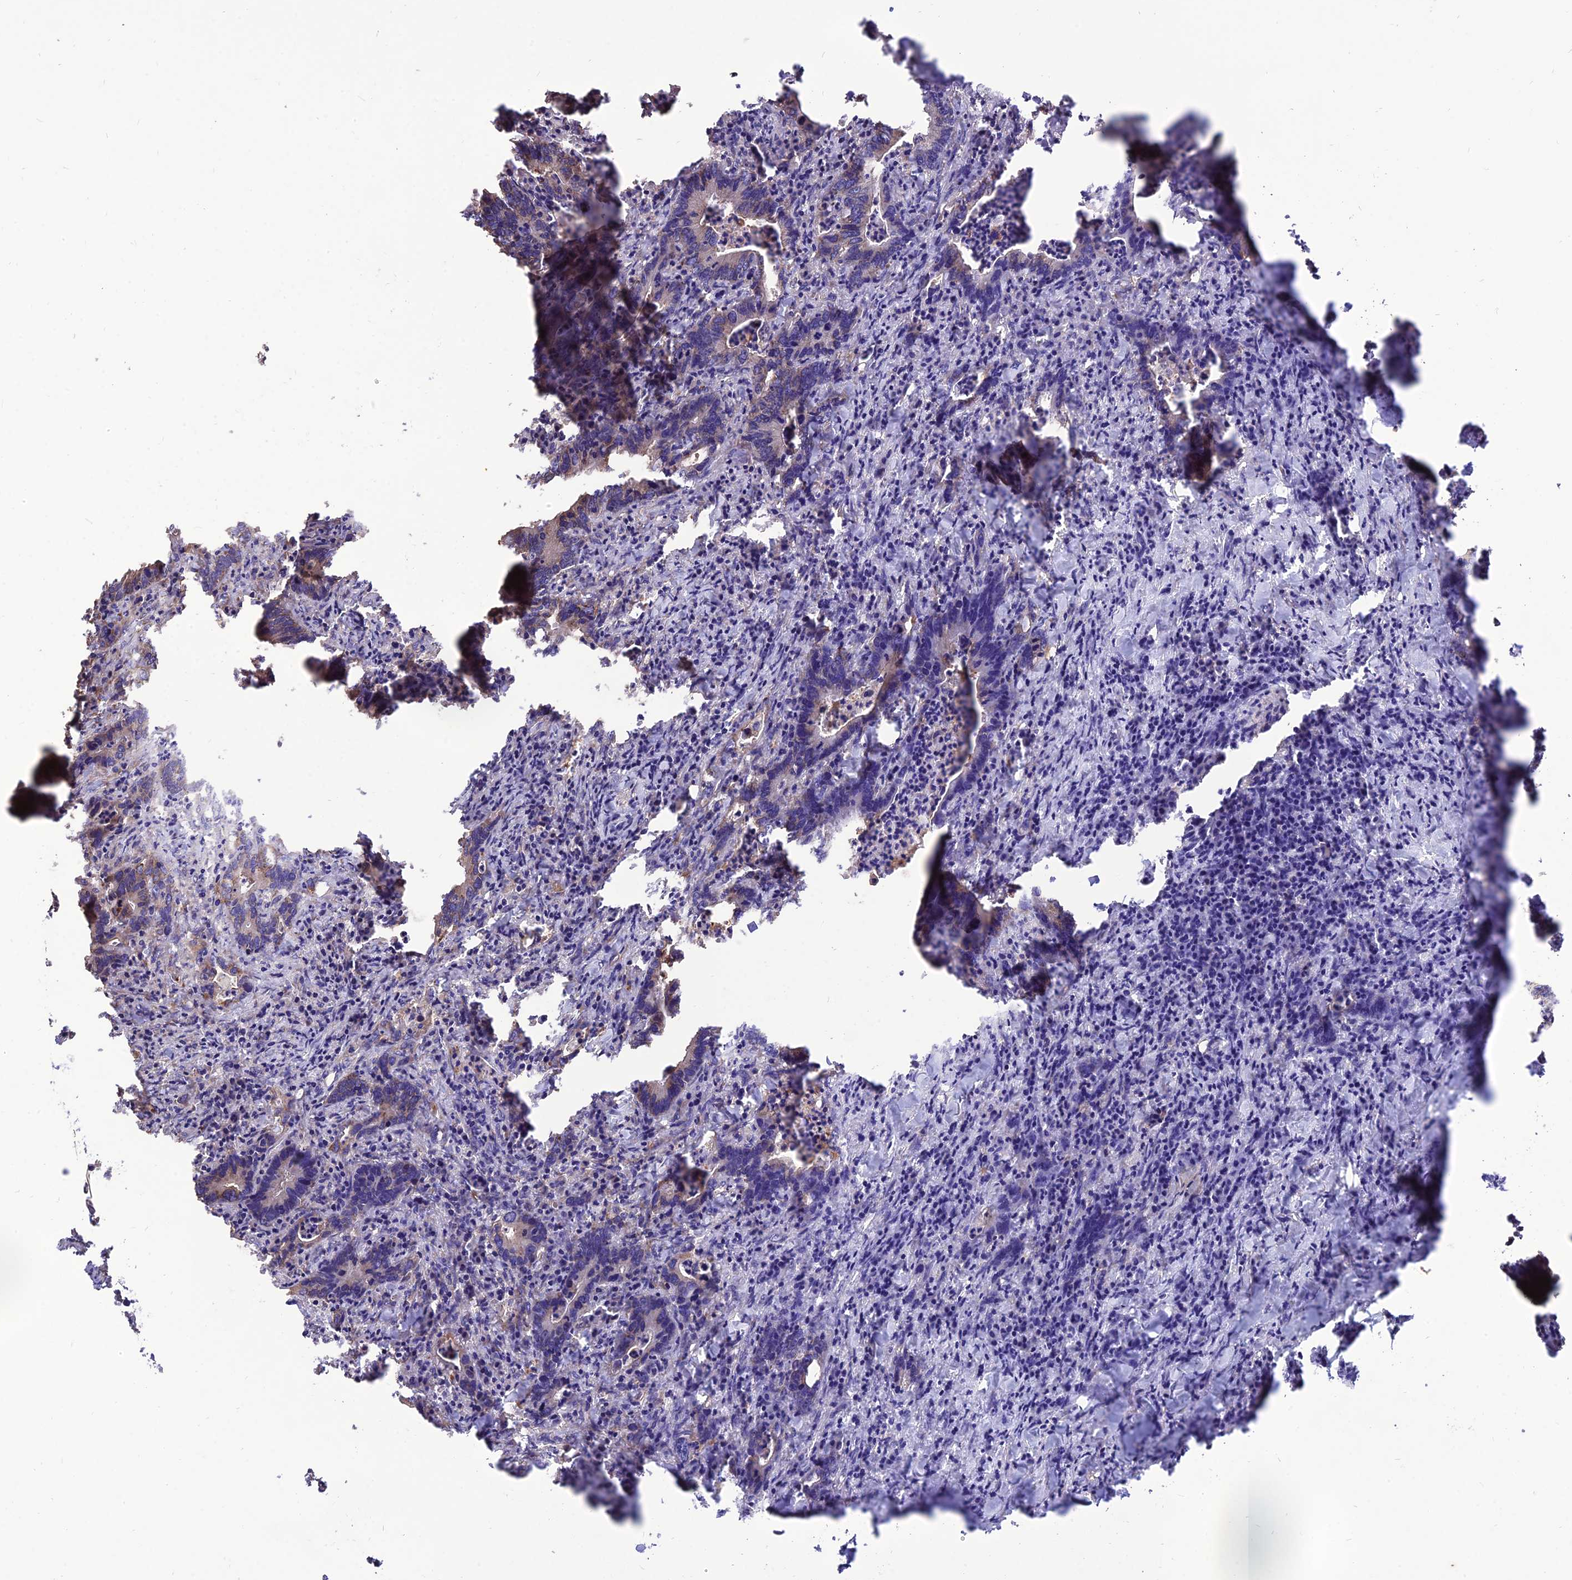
{"staining": {"intensity": "weak", "quantity": "<25%", "location": "cytoplasmic/membranous"}, "tissue": "colorectal cancer", "cell_type": "Tumor cells", "image_type": "cancer", "snomed": [{"axis": "morphology", "description": "Adenocarcinoma, NOS"}, {"axis": "topography", "description": "Colon"}], "caption": "Immunohistochemical staining of colorectal adenocarcinoma shows no significant expression in tumor cells.", "gene": "CRTAP", "patient": {"sex": "female", "age": 75}}